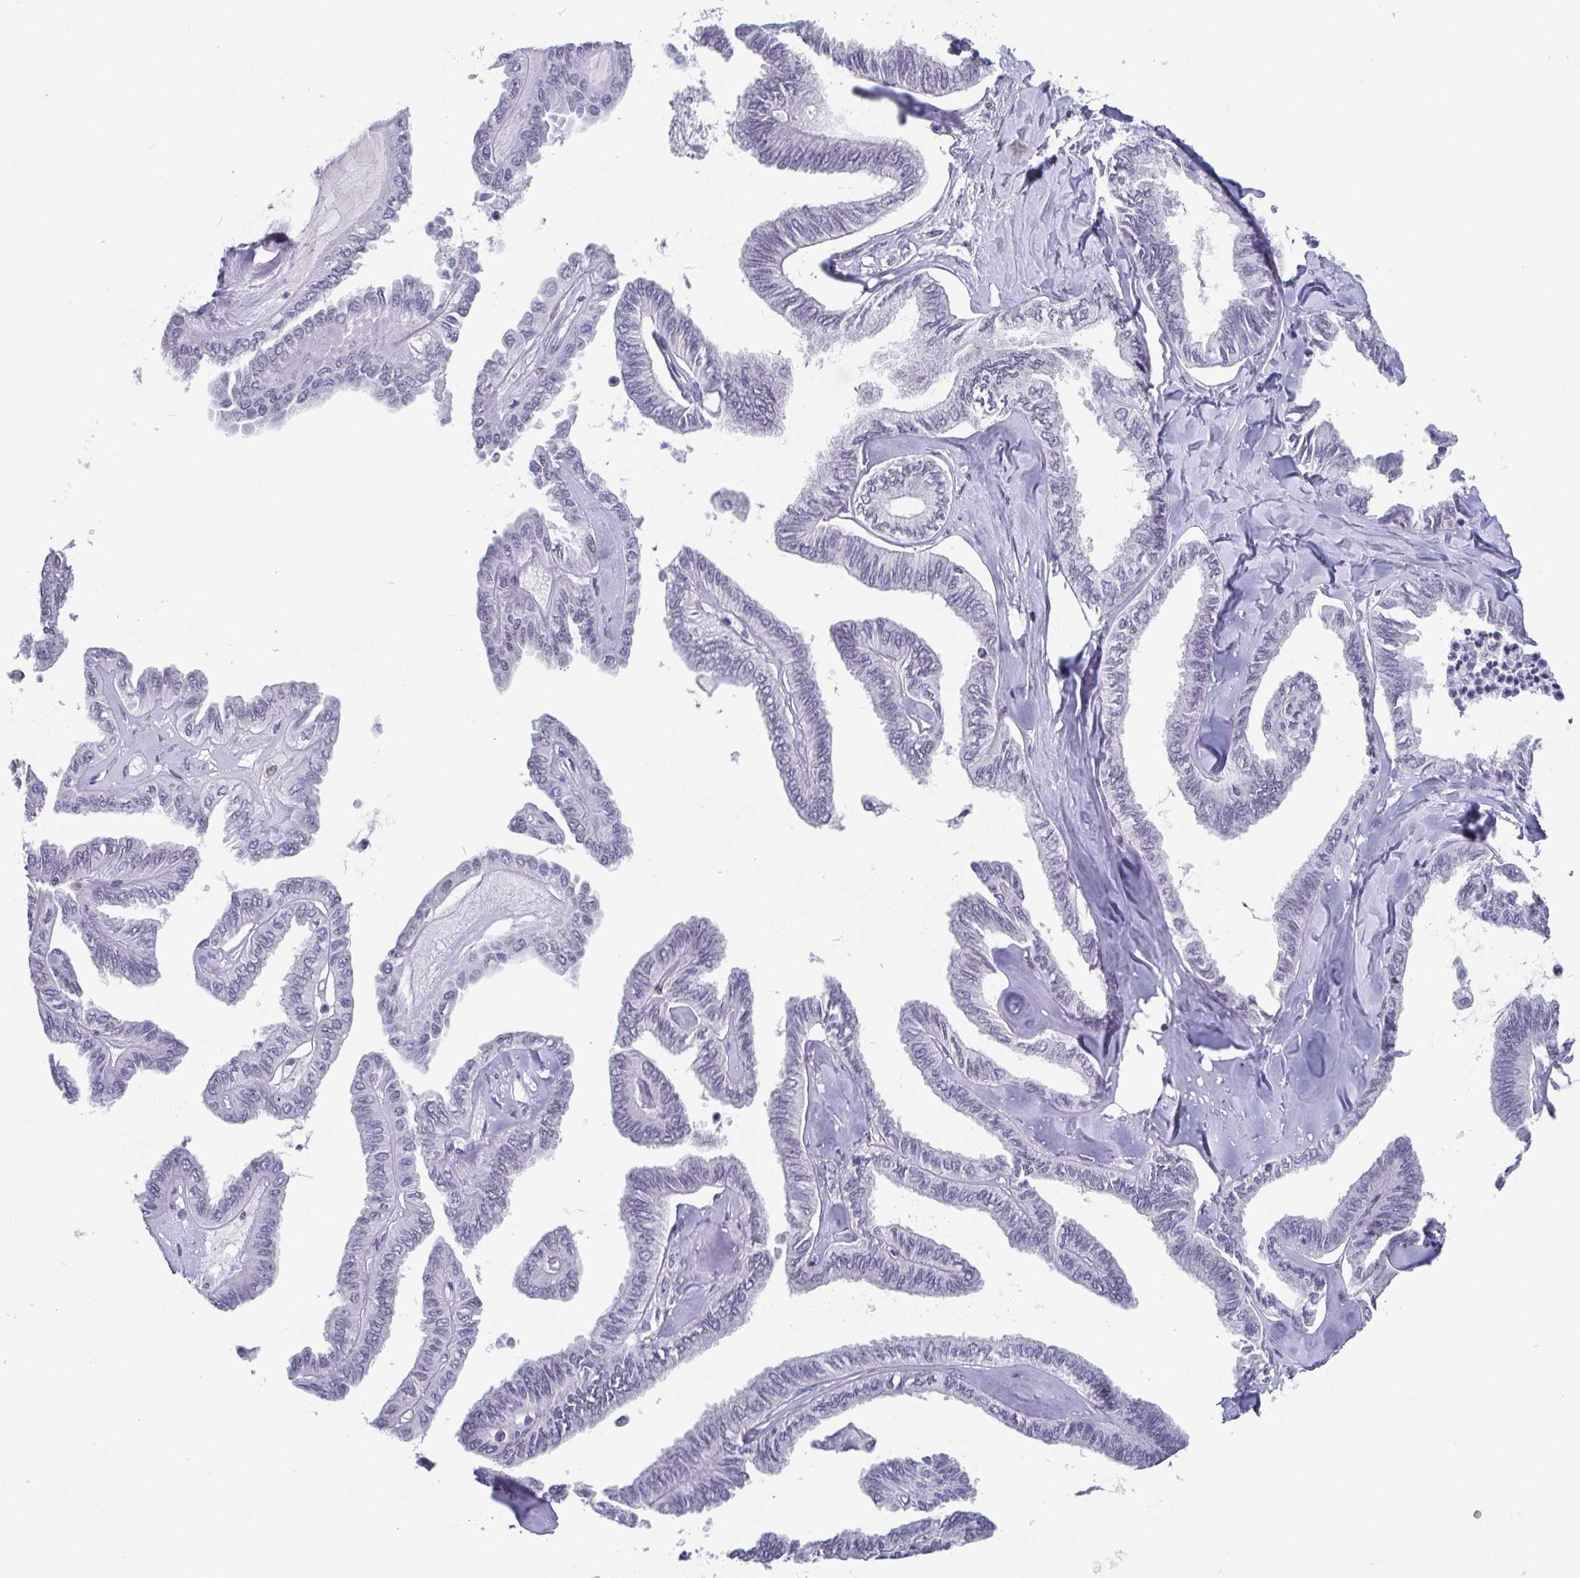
{"staining": {"intensity": "negative", "quantity": "none", "location": "none"}, "tissue": "ovarian cancer", "cell_type": "Tumor cells", "image_type": "cancer", "snomed": [{"axis": "morphology", "description": "Carcinoma, endometroid"}, {"axis": "topography", "description": "Ovary"}], "caption": "Immunohistochemistry (IHC) of ovarian endometroid carcinoma demonstrates no positivity in tumor cells.", "gene": "CTCF", "patient": {"sex": "female", "age": 70}}